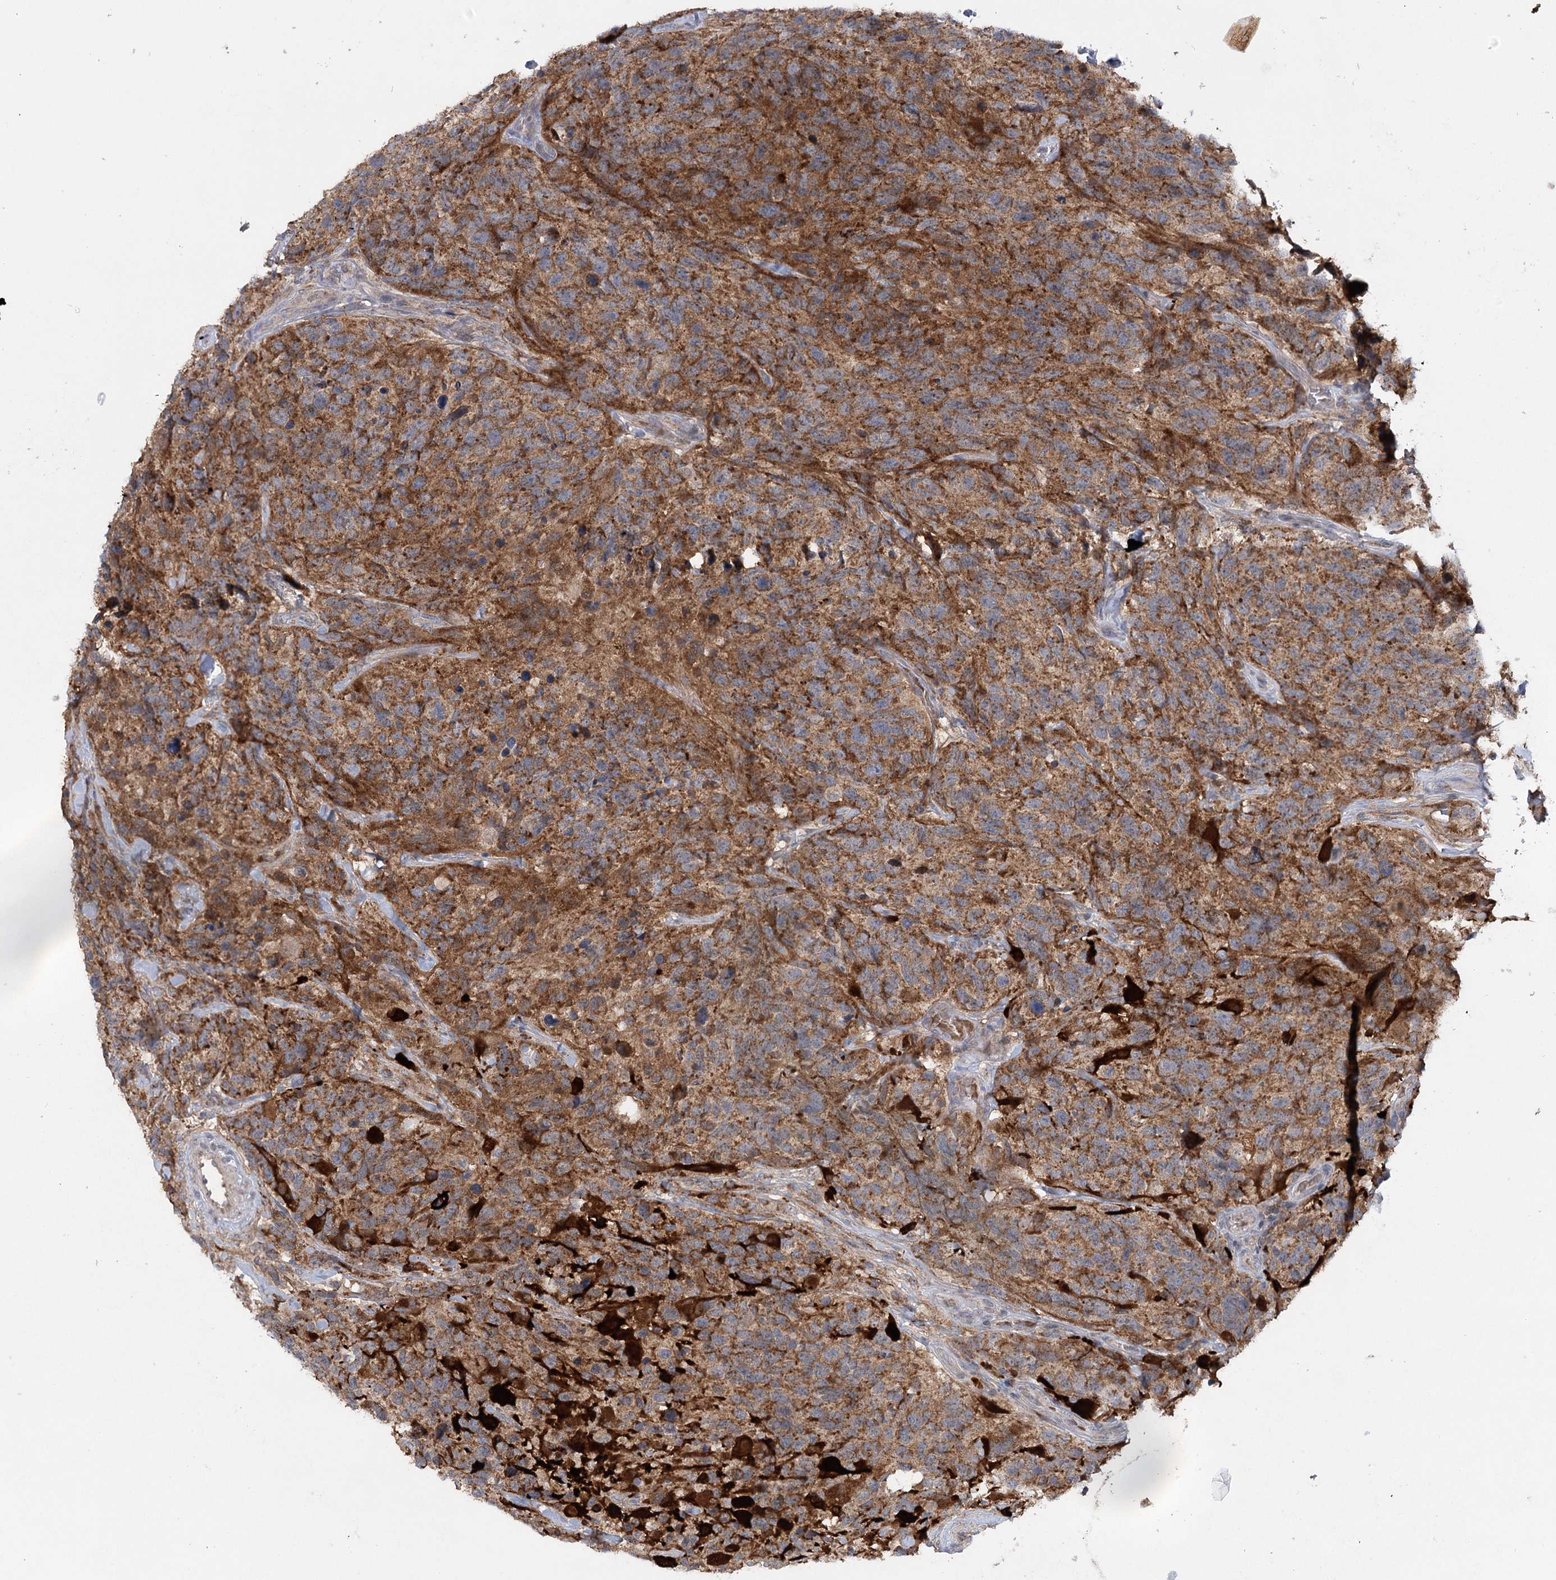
{"staining": {"intensity": "strong", "quantity": "25%-75%", "location": "cytoplasmic/membranous"}, "tissue": "glioma", "cell_type": "Tumor cells", "image_type": "cancer", "snomed": [{"axis": "morphology", "description": "Glioma, malignant, High grade"}, {"axis": "topography", "description": "Brain"}], "caption": "This is an image of IHC staining of malignant high-grade glioma, which shows strong expression in the cytoplasmic/membranous of tumor cells.", "gene": "PYROXD2", "patient": {"sex": "male", "age": 69}}